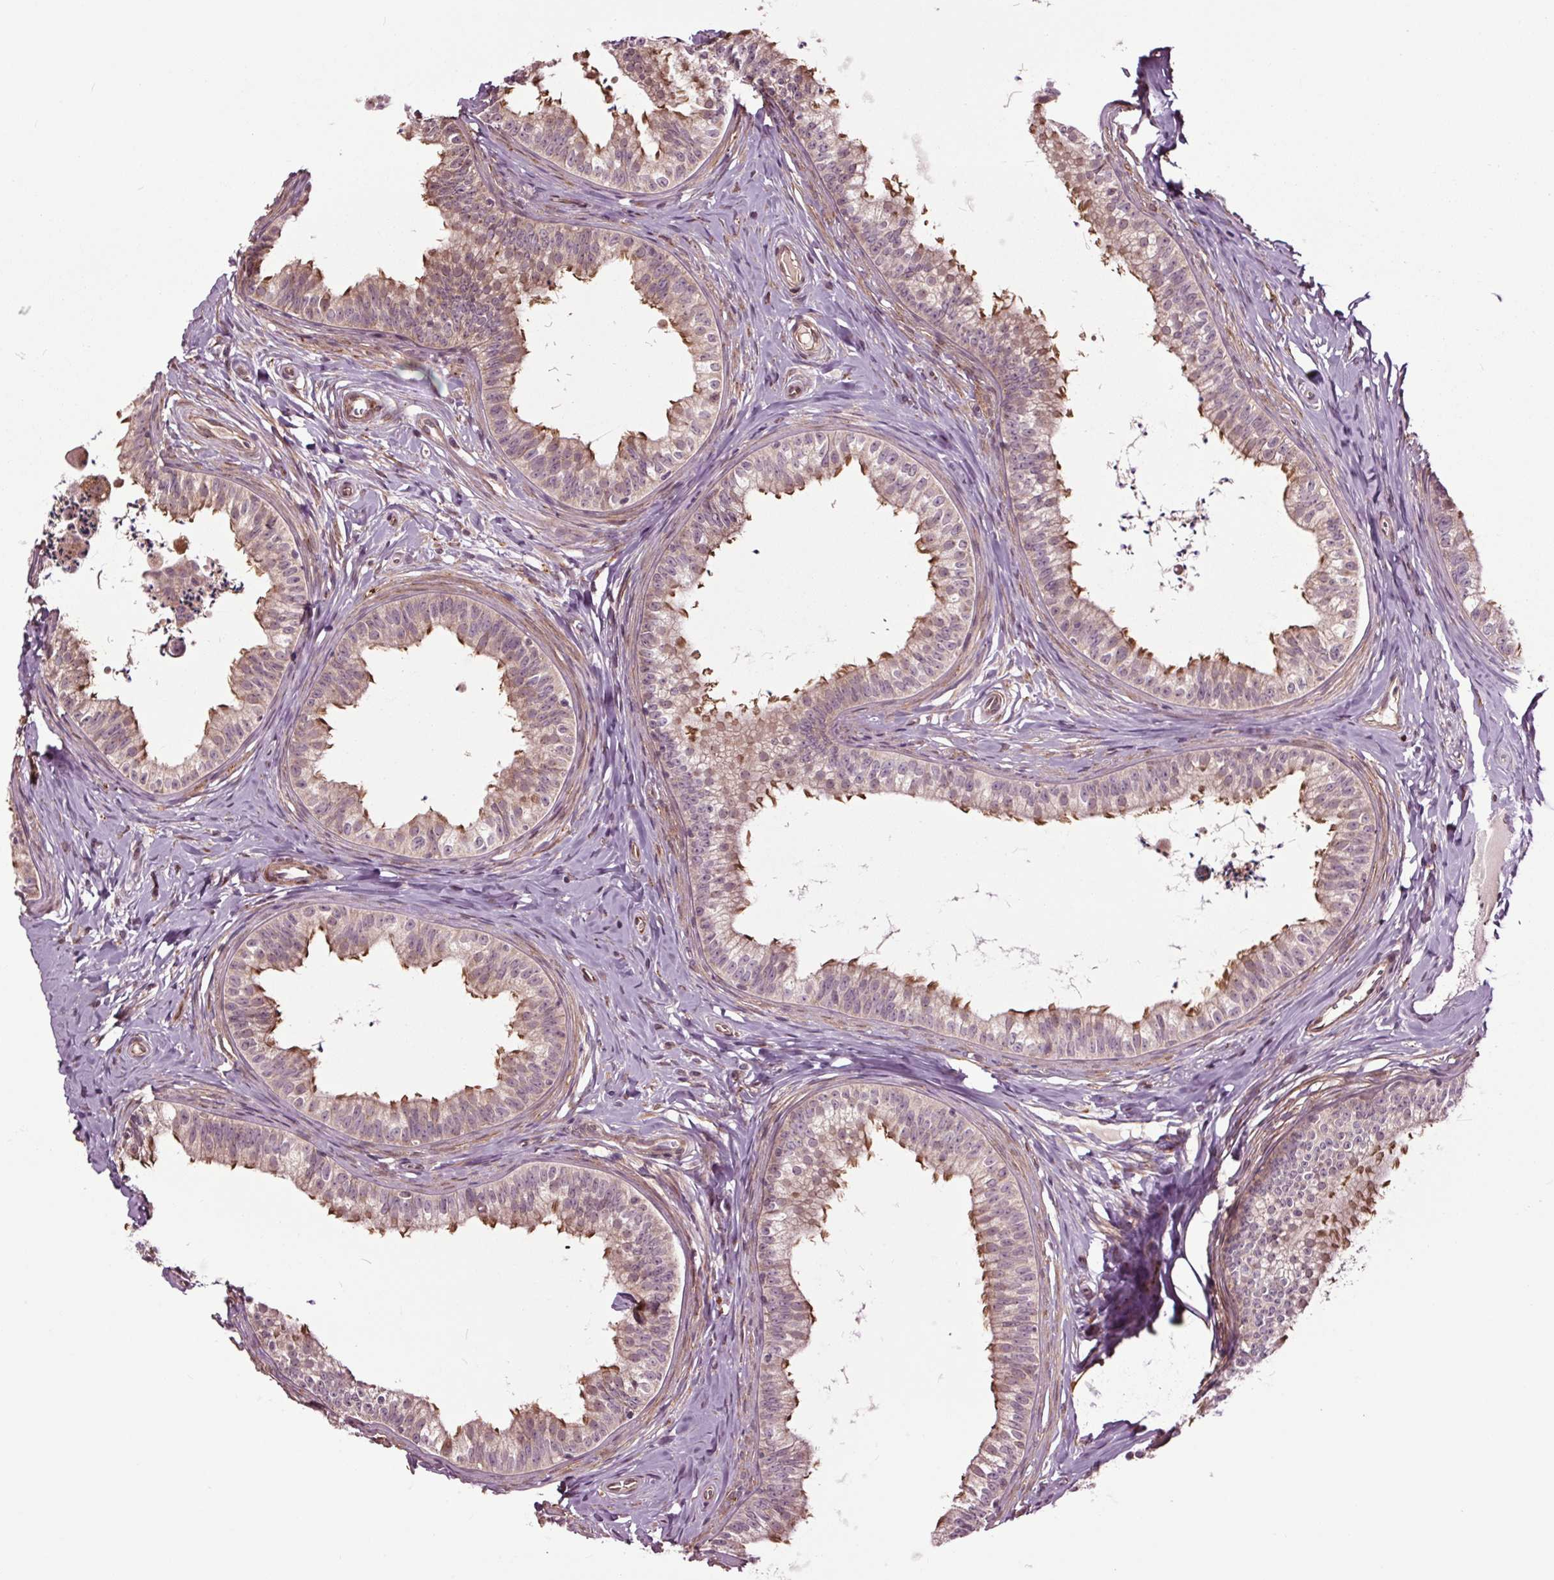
{"staining": {"intensity": "moderate", "quantity": "<25%", "location": "cytoplasmic/membranous"}, "tissue": "epididymis", "cell_type": "Glandular cells", "image_type": "normal", "snomed": [{"axis": "morphology", "description": "Normal tissue, NOS"}, {"axis": "topography", "description": "Epididymis"}], "caption": "Protein staining of benign epididymis displays moderate cytoplasmic/membranous positivity in approximately <25% of glandular cells. (Brightfield microscopy of DAB IHC at high magnification).", "gene": "HAUS5", "patient": {"sex": "male", "age": 24}}